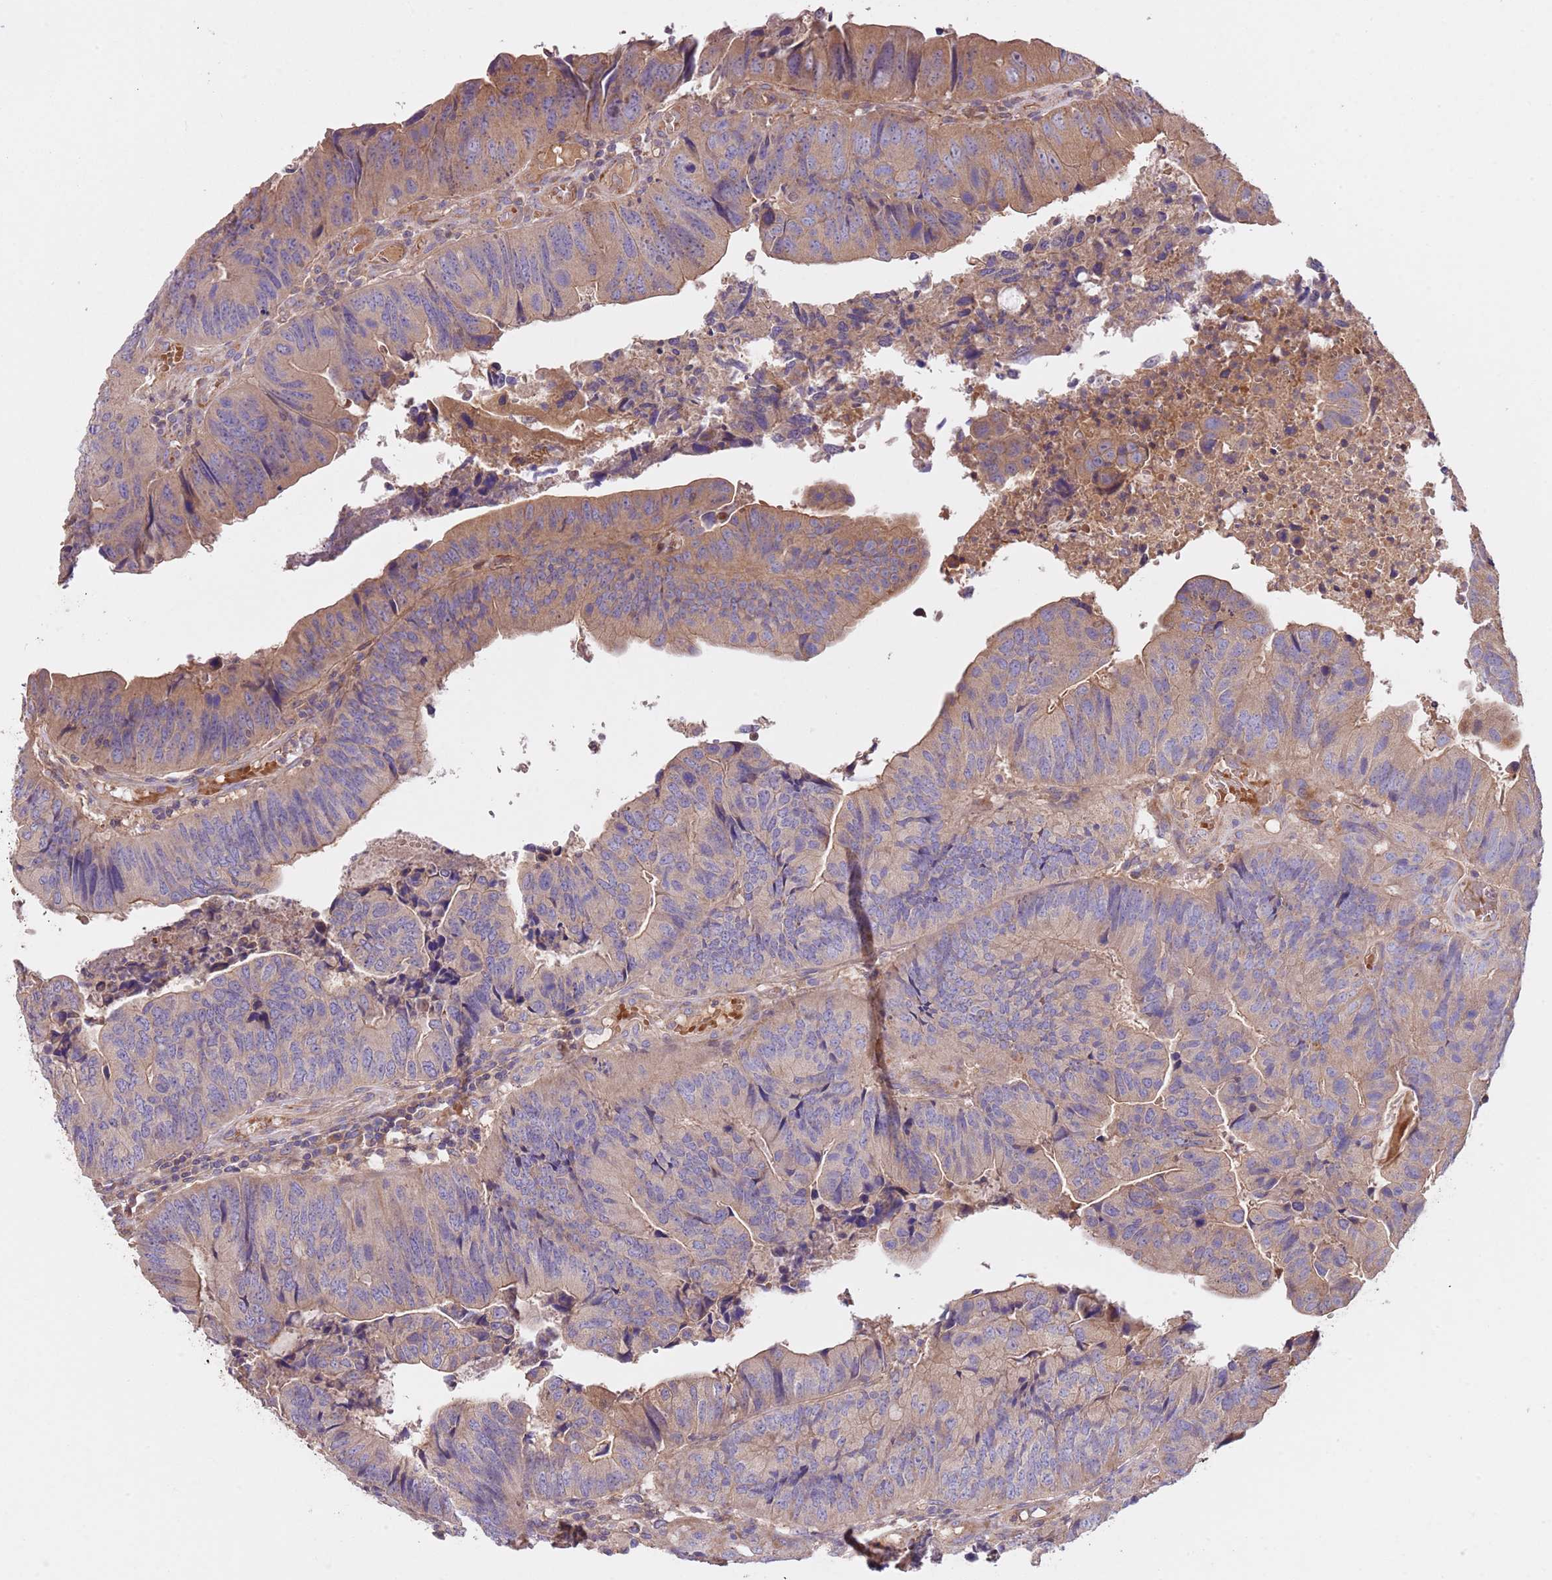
{"staining": {"intensity": "weak", "quantity": ">75%", "location": "cytoplasmic/membranous"}, "tissue": "colorectal cancer", "cell_type": "Tumor cells", "image_type": "cancer", "snomed": [{"axis": "morphology", "description": "Adenocarcinoma, NOS"}, {"axis": "topography", "description": "Colon"}], "caption": "Colorectal cancer was stained to show a protein in brown. There is low levels of weak cytoplasmic/membranous expression in about >75% of tumor cells.", "gene": "FAM89B", "patient": {"sex": "female", "age": 67}}